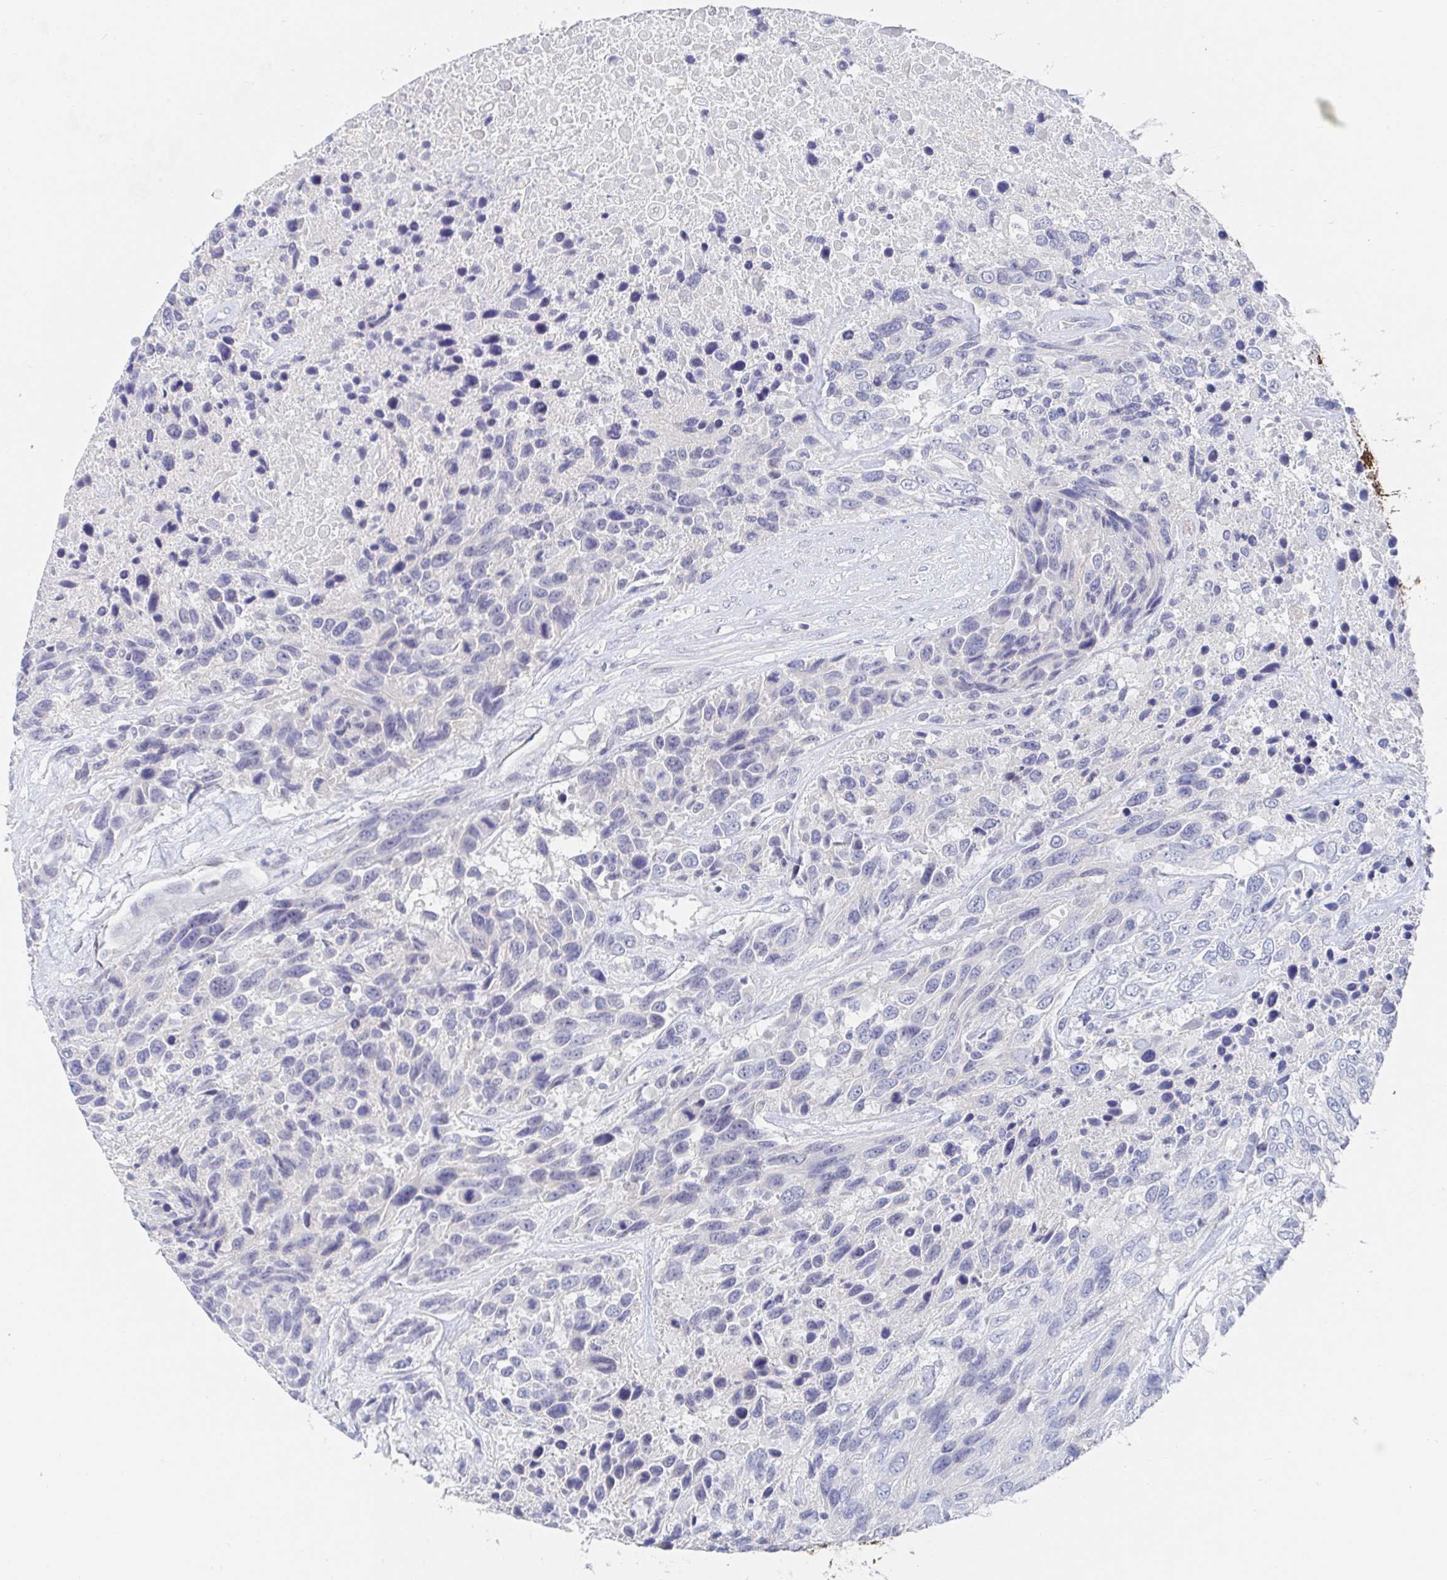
{"staining": {"intensity": "negative", "quantity": "none", "location": "none"}, "tissue": "urothelial cancer", "cell_type": "Tumor cells", "image_type": "cancer", "snomed": [{"axis": "morphology", "description": "Urothelial carcinoma, High grade"}, {"axis": "topography", "description": "Urinary bladder"}], "caption": "Photomicrograph shows no protein expression in tumor cells of urothelial cancer tissue.", "gene": "ZNF430", "patient": {"sex": "female", "age": 70}}